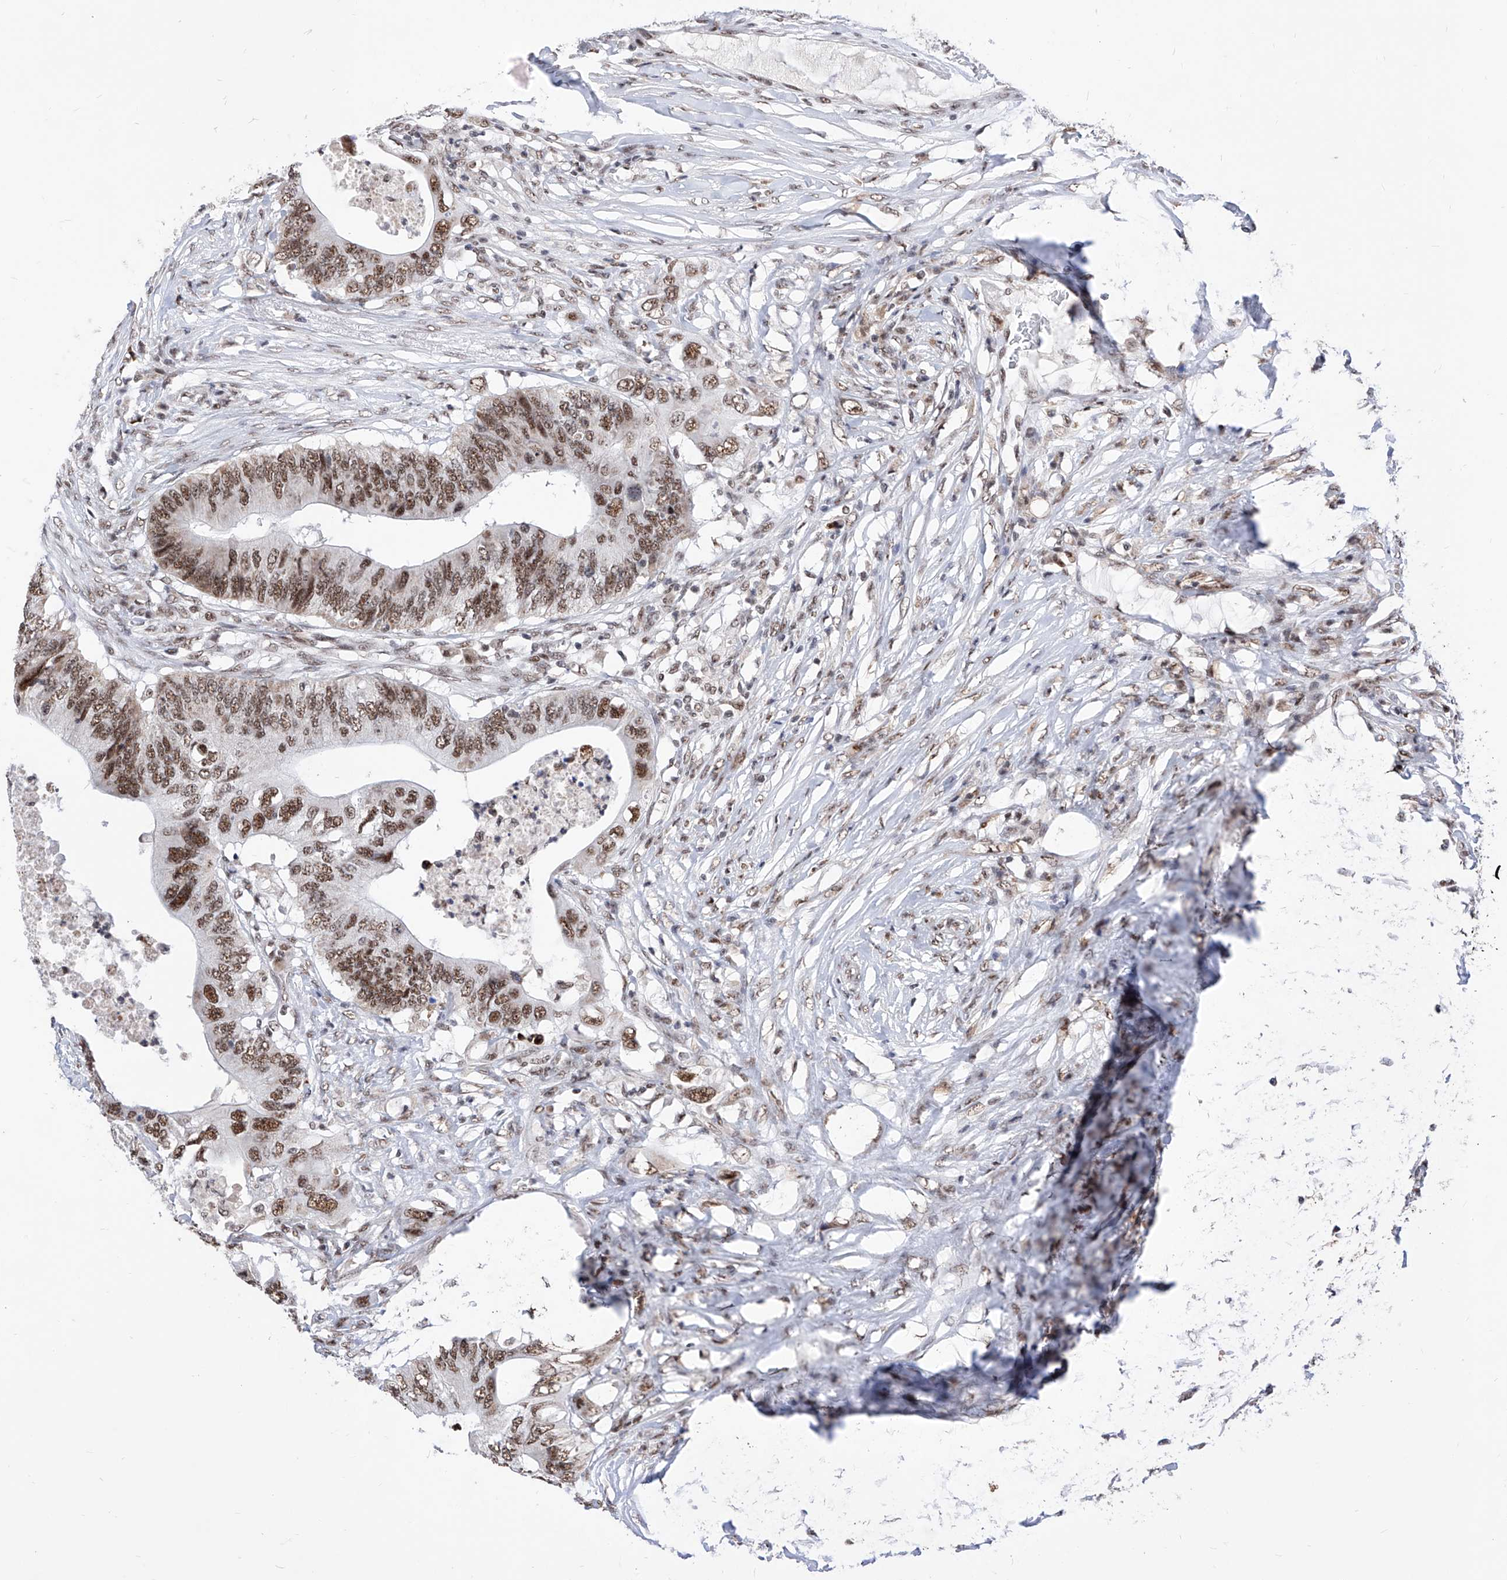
{"staining": {"intensity": "moderate", "quantity": ">75%", "location": "nuclear"}, "tissue": "colorectal cancer", "cell_type": "Tumor cells", "image_type": "cancer", "snomed": [{"axis": "morphology", "description": "Adenocarcinoma, NOS"}, {"axis": "topography", "description": "Colon"}], "caption": "Immunohistochemistry micrograph of colorectal cancer (adenocarcinoma) stained for a protein (brown), which reveals medium levels of moderate nuclear expression in about >75% of tumor cells.", "gene": "PHF5A", "patient": {"sex": "male", "age": 71}}